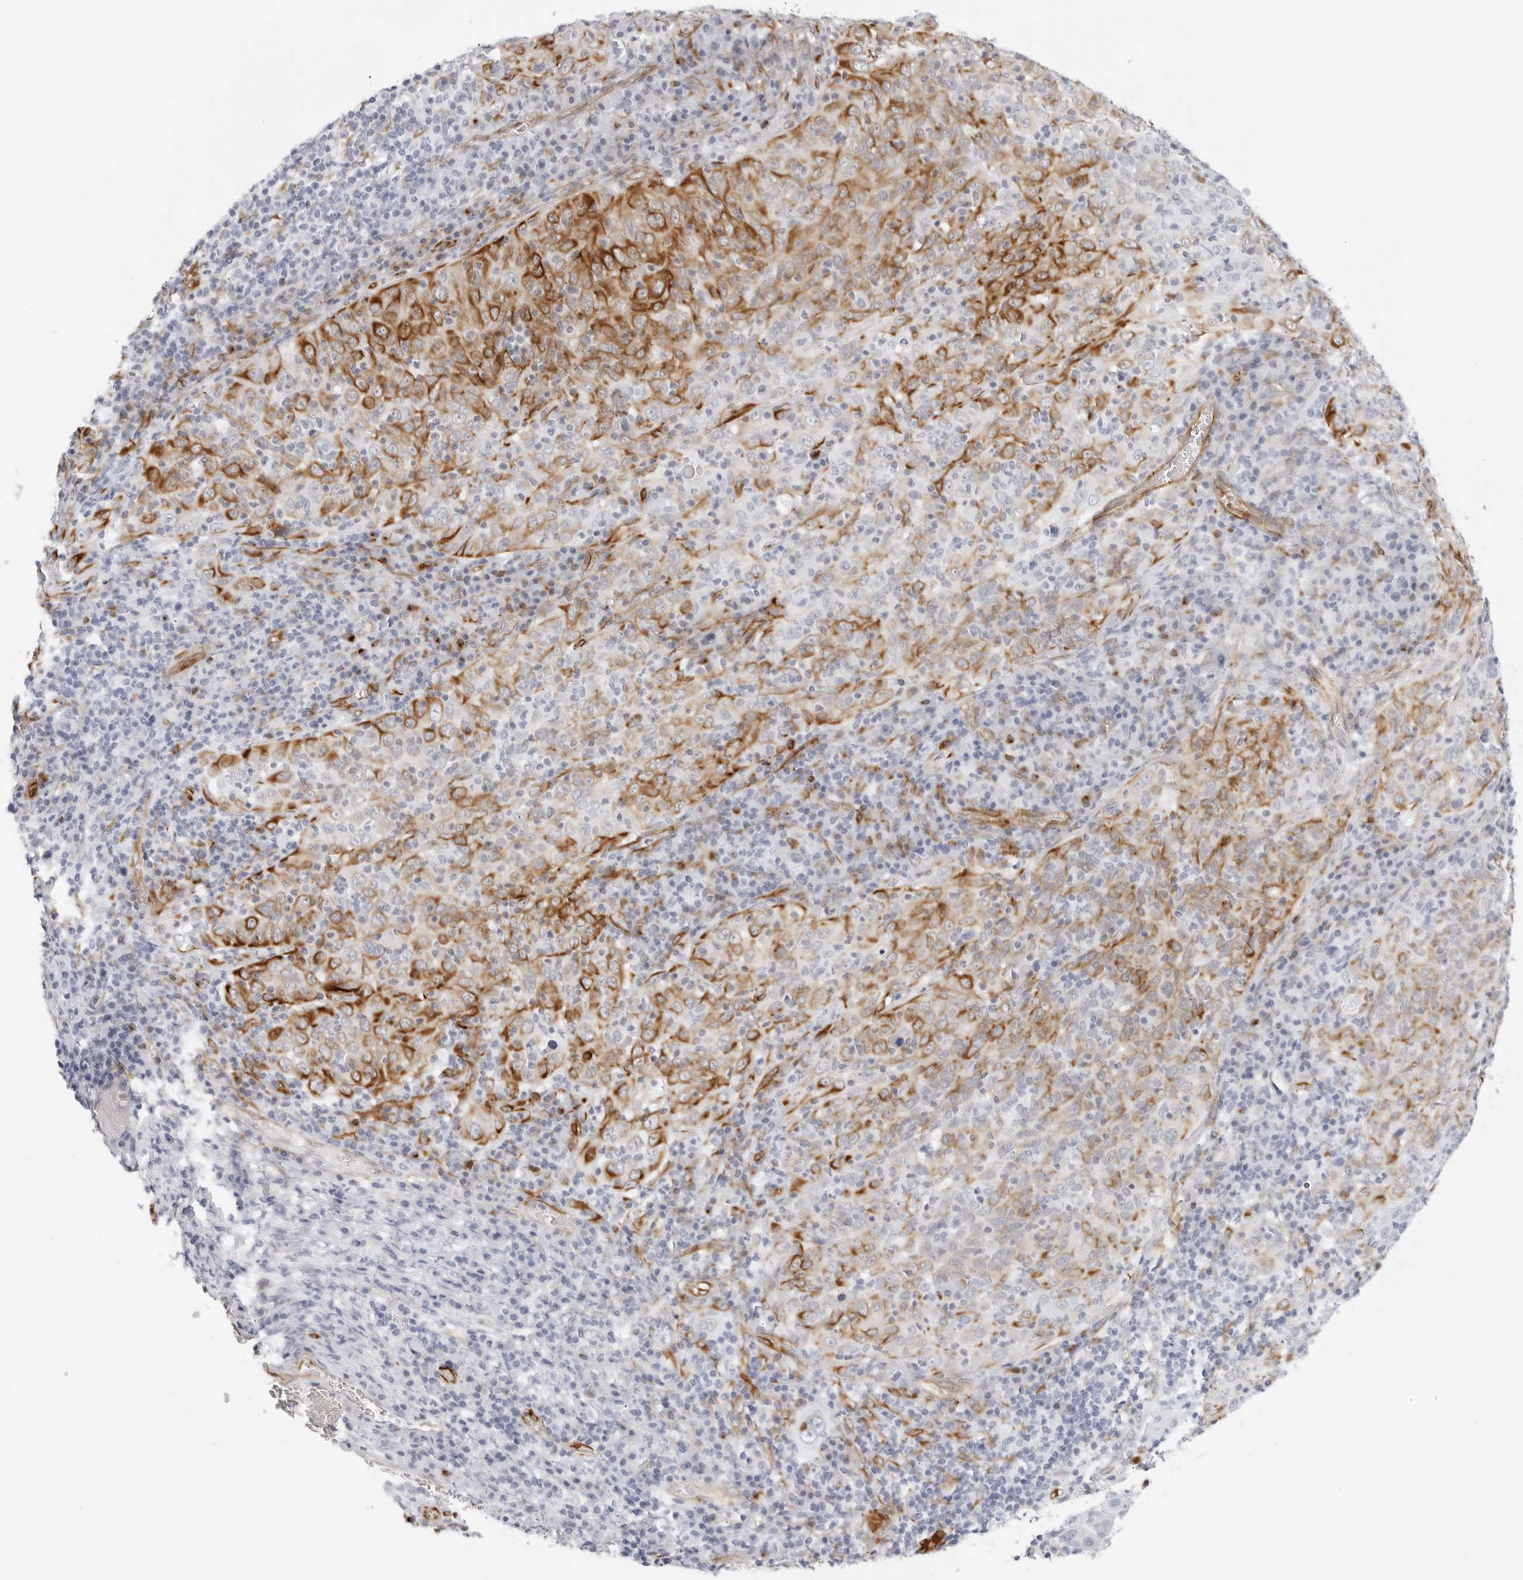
{"staining": {"intensity": "moderate", "quantity": ">75%", "location": "cytoplasmic/membranous"}, "tissue": "cervical cancer", "cell_type": "Tumor cells", "image_type": "cancer", "snomed": [{"axis": "morphology", "description": "Squamous cell carcinoma, NOS"}, {"axis": "topography", "description": "Cervix"}], "caption": "The micrograph displays immunohistochemical staining of cervical squamous cell carcinoma. There is moderate cytoplasmic/membranous expression is appreciated in approximately >75% of tumor cells. (DAB (3,3'-diaminobenzidine) = brown stain, brightfield microscopy at high magnification).", "gene": "NES", "patient": {"sex": "female", "age": 46}}